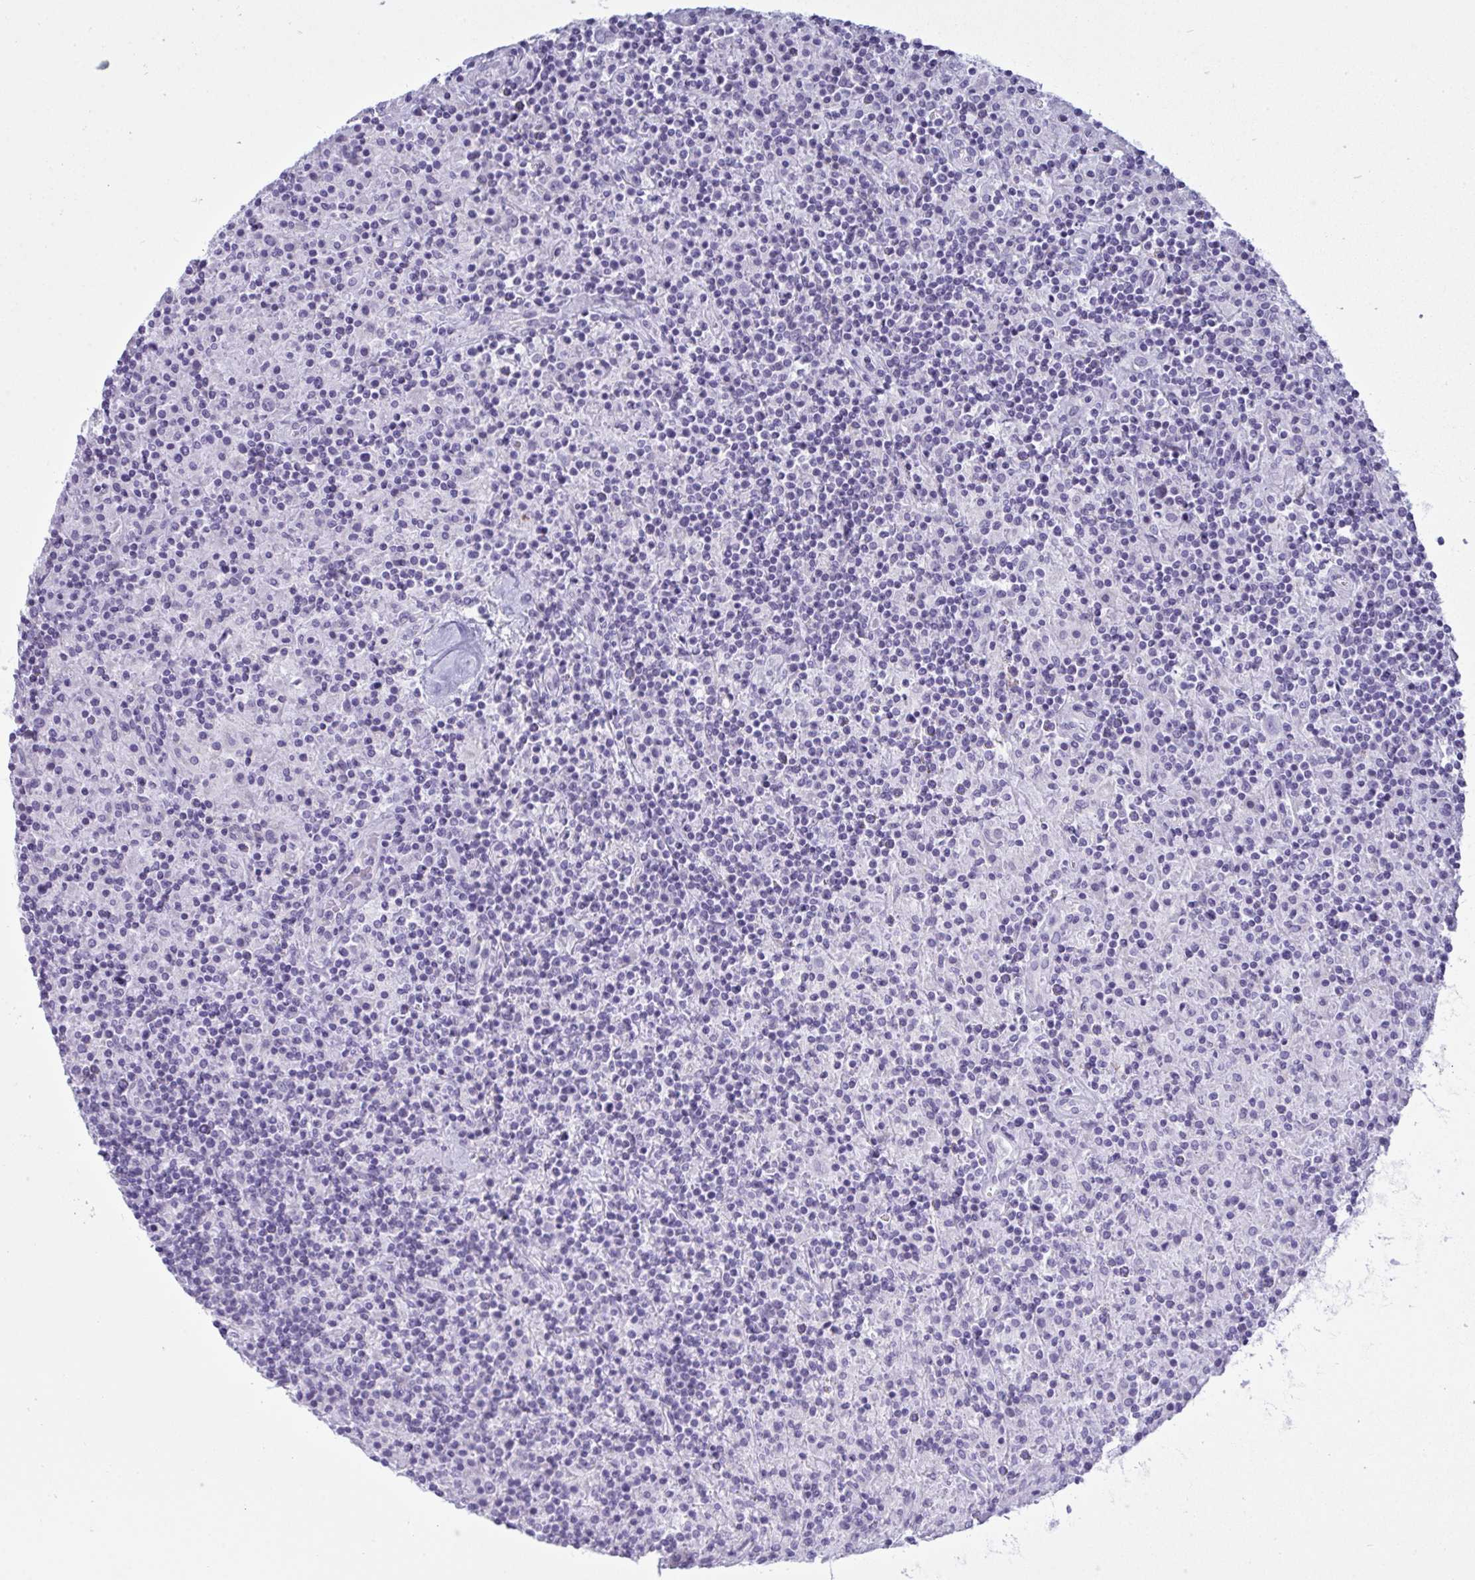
{"staining": {"intensity": "negative", "quantity": "none", "location": "none"}, "tissue": "lymphoma", "cell_type": "Tumor cells", "image_type": "cancer", "snomed": [{"axis": "morphology", "description": "Hodgkin's disease, NOS"}, {"axis": "topography", "description": "Lymph node"}], "caption": "The photomicrograph displays no significant positivity in tumor cells of lymphoma.", "gene": "MYH10", "patient": {"sex": "male", "age": 70}}